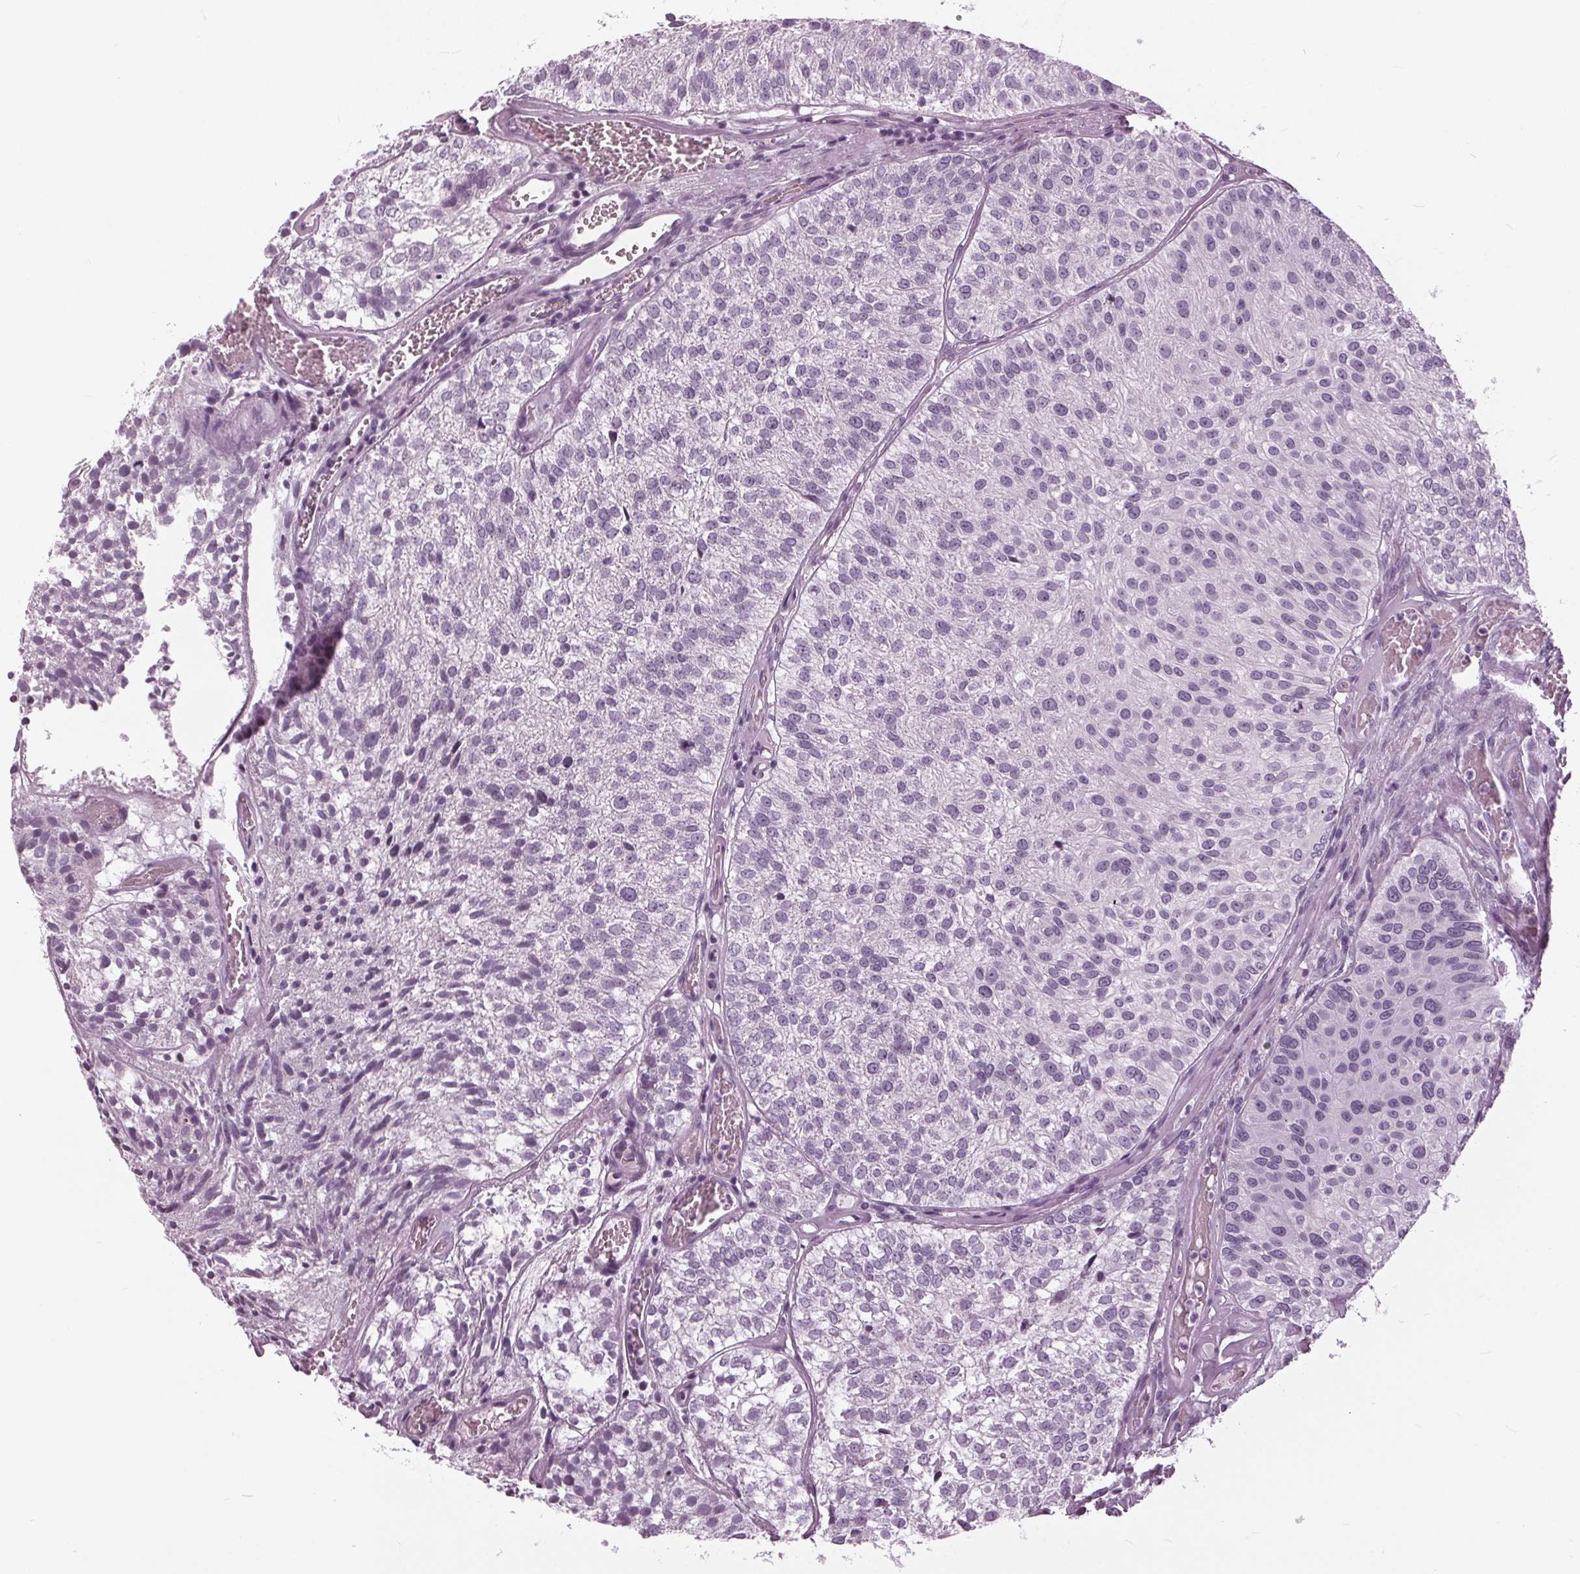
{"staining": {"intensity": "negative", "quantity": "none", "location": "none"}, "tissue": "urothelial cancer", "cell_type": "Tumor cells", "image_type": "cancer", "snomed": [{"axis": "morphology", "description": "Urothelial carcinoma, Low grade"}, {"axis": "topography", "description": "Urinary bladder"}], "caption": "Immunohistochemistry of human urothelial cancer exhibits no expression in tumor cells.", "gene": "SLC9A4", "patient": {"sex": "female", "age": 87}}